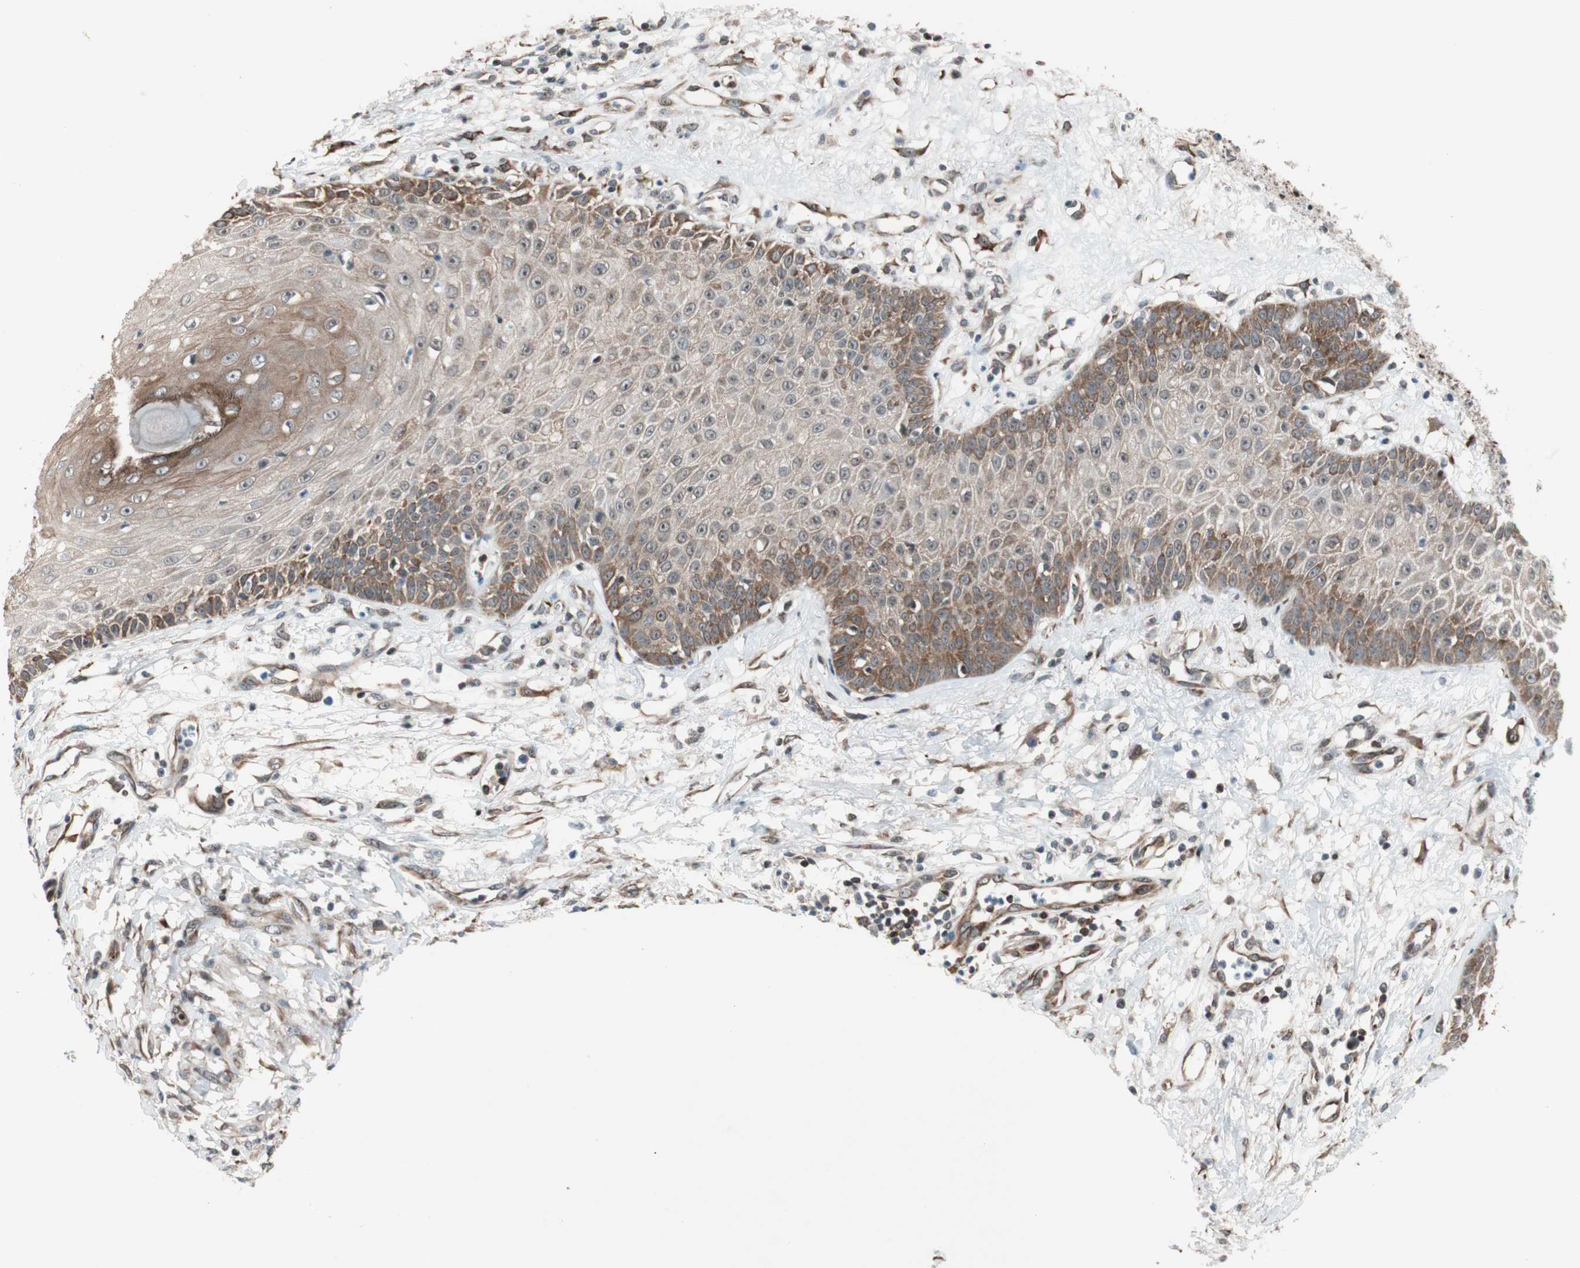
{"staining": {"intensity": "strong", "quantity": "25%-75%", "location": "cytoplasmic/membranous"}, "tissue": "skin cancer", "cell_type": "Tumor cells", "image_type": "cancer", "snomed": [{"axis": "morphology", "description": "Squamous cell carcinoma, NOS"}, {"axis": "topography", "description": "Skin"}], "caption": "Immunohistochemical staining of human squamous cell carcinoma (skin) displays high levels of strong cytoplasmic/membranous staining in about 25%-75% of tumor cells.", "gene": "ZNF512B", "patient": {"sex": "female", "age": 78}}